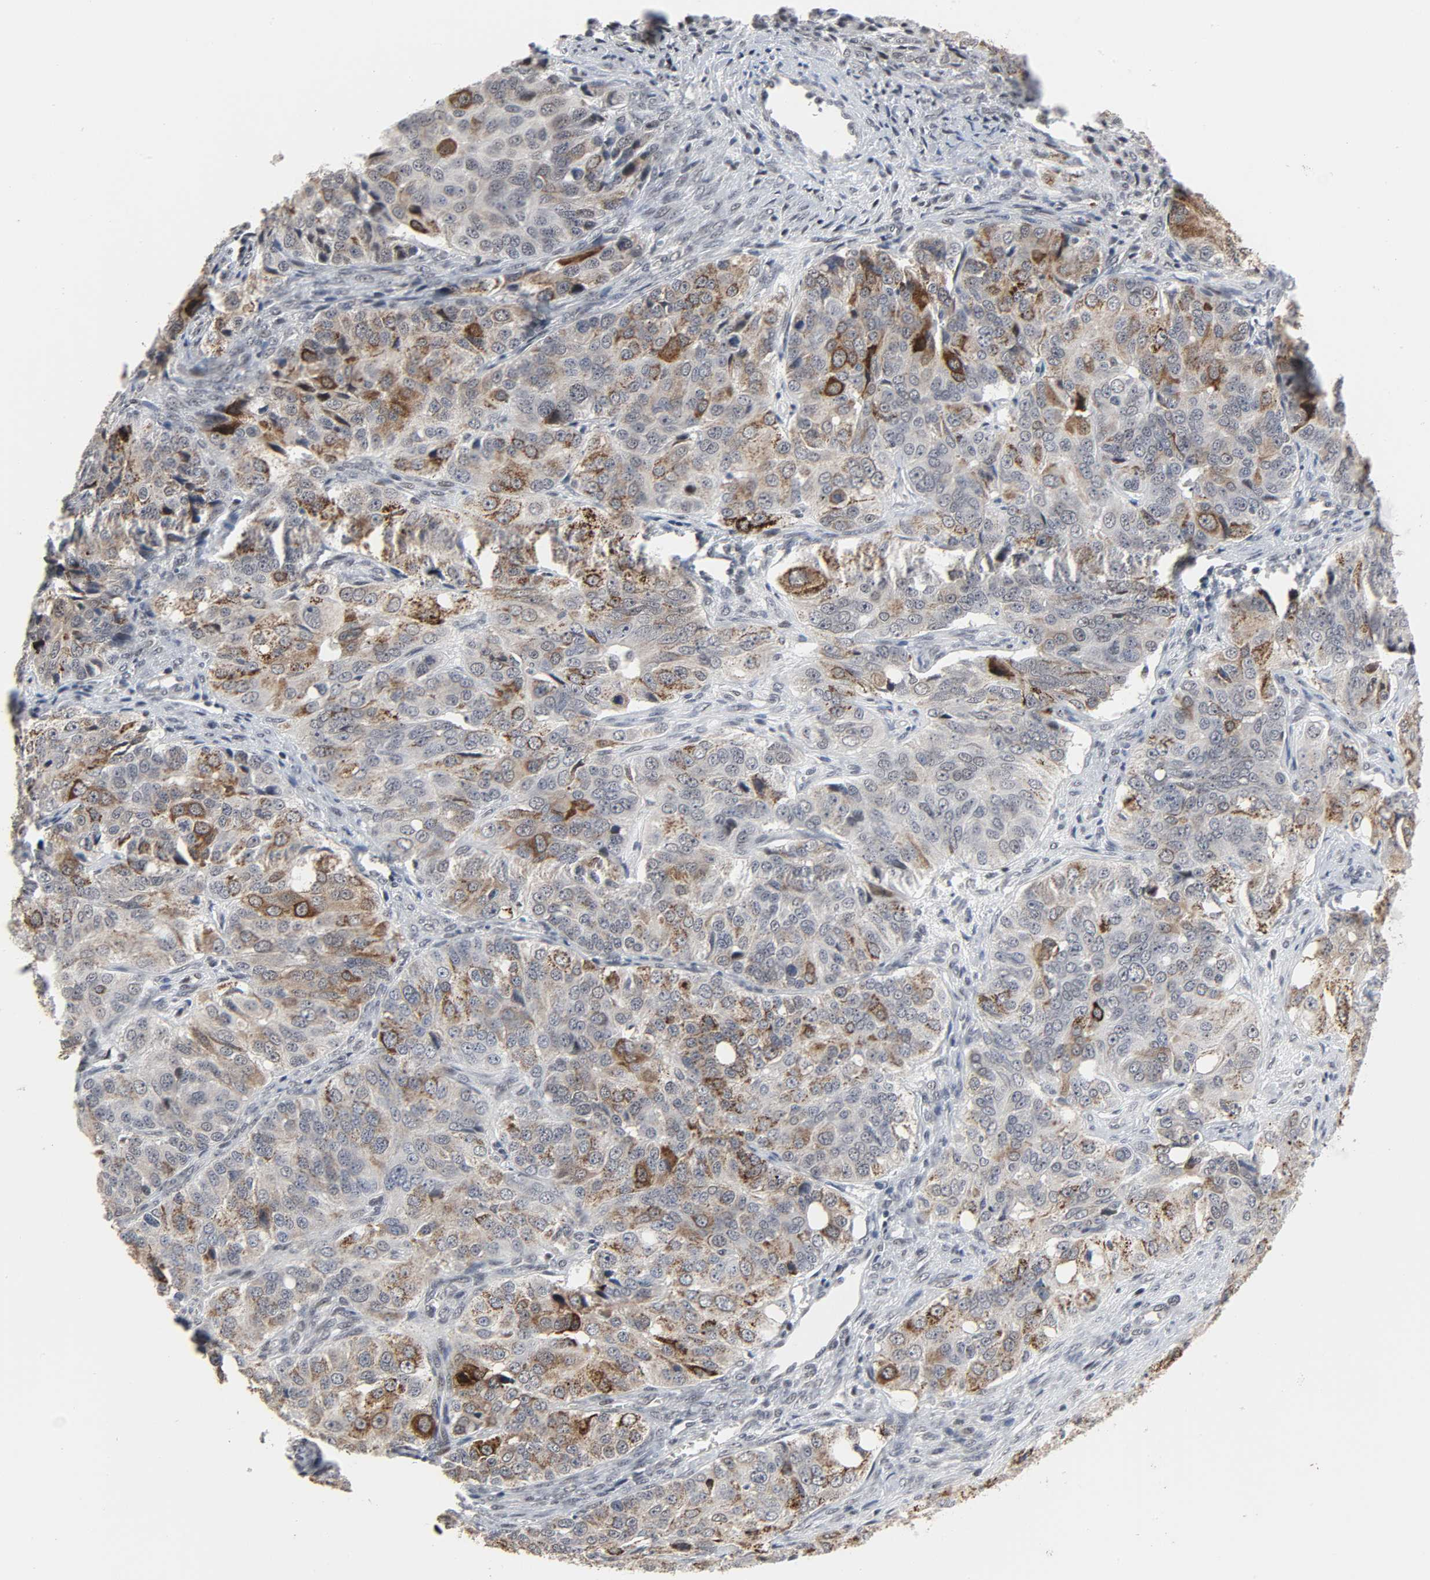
{"staining": {"intensity": "moderate", "quantity": "25%-75%", "location": "cytoplasmic/membranous"}, "tissue": "ovarian cancer", "cell_type": "Tumor cells", "image_type": "cancer", "snomed": [{"axis": "morphology", "description": "Carcinoma, endometroid"}, {"axis": "topography", "description": "Ovary"}], "caption": "Immunohistochemistry (IHC) of ovarian endometroid carcinoma shows medium levels of moderate cytoplasmic/membranous expression in approximately 25%-75% of tumor cells. (IHC, brightfield microscopy, high magnification).", "gene": "MUC1", "patient": {"sex": "female", "age": 51}}